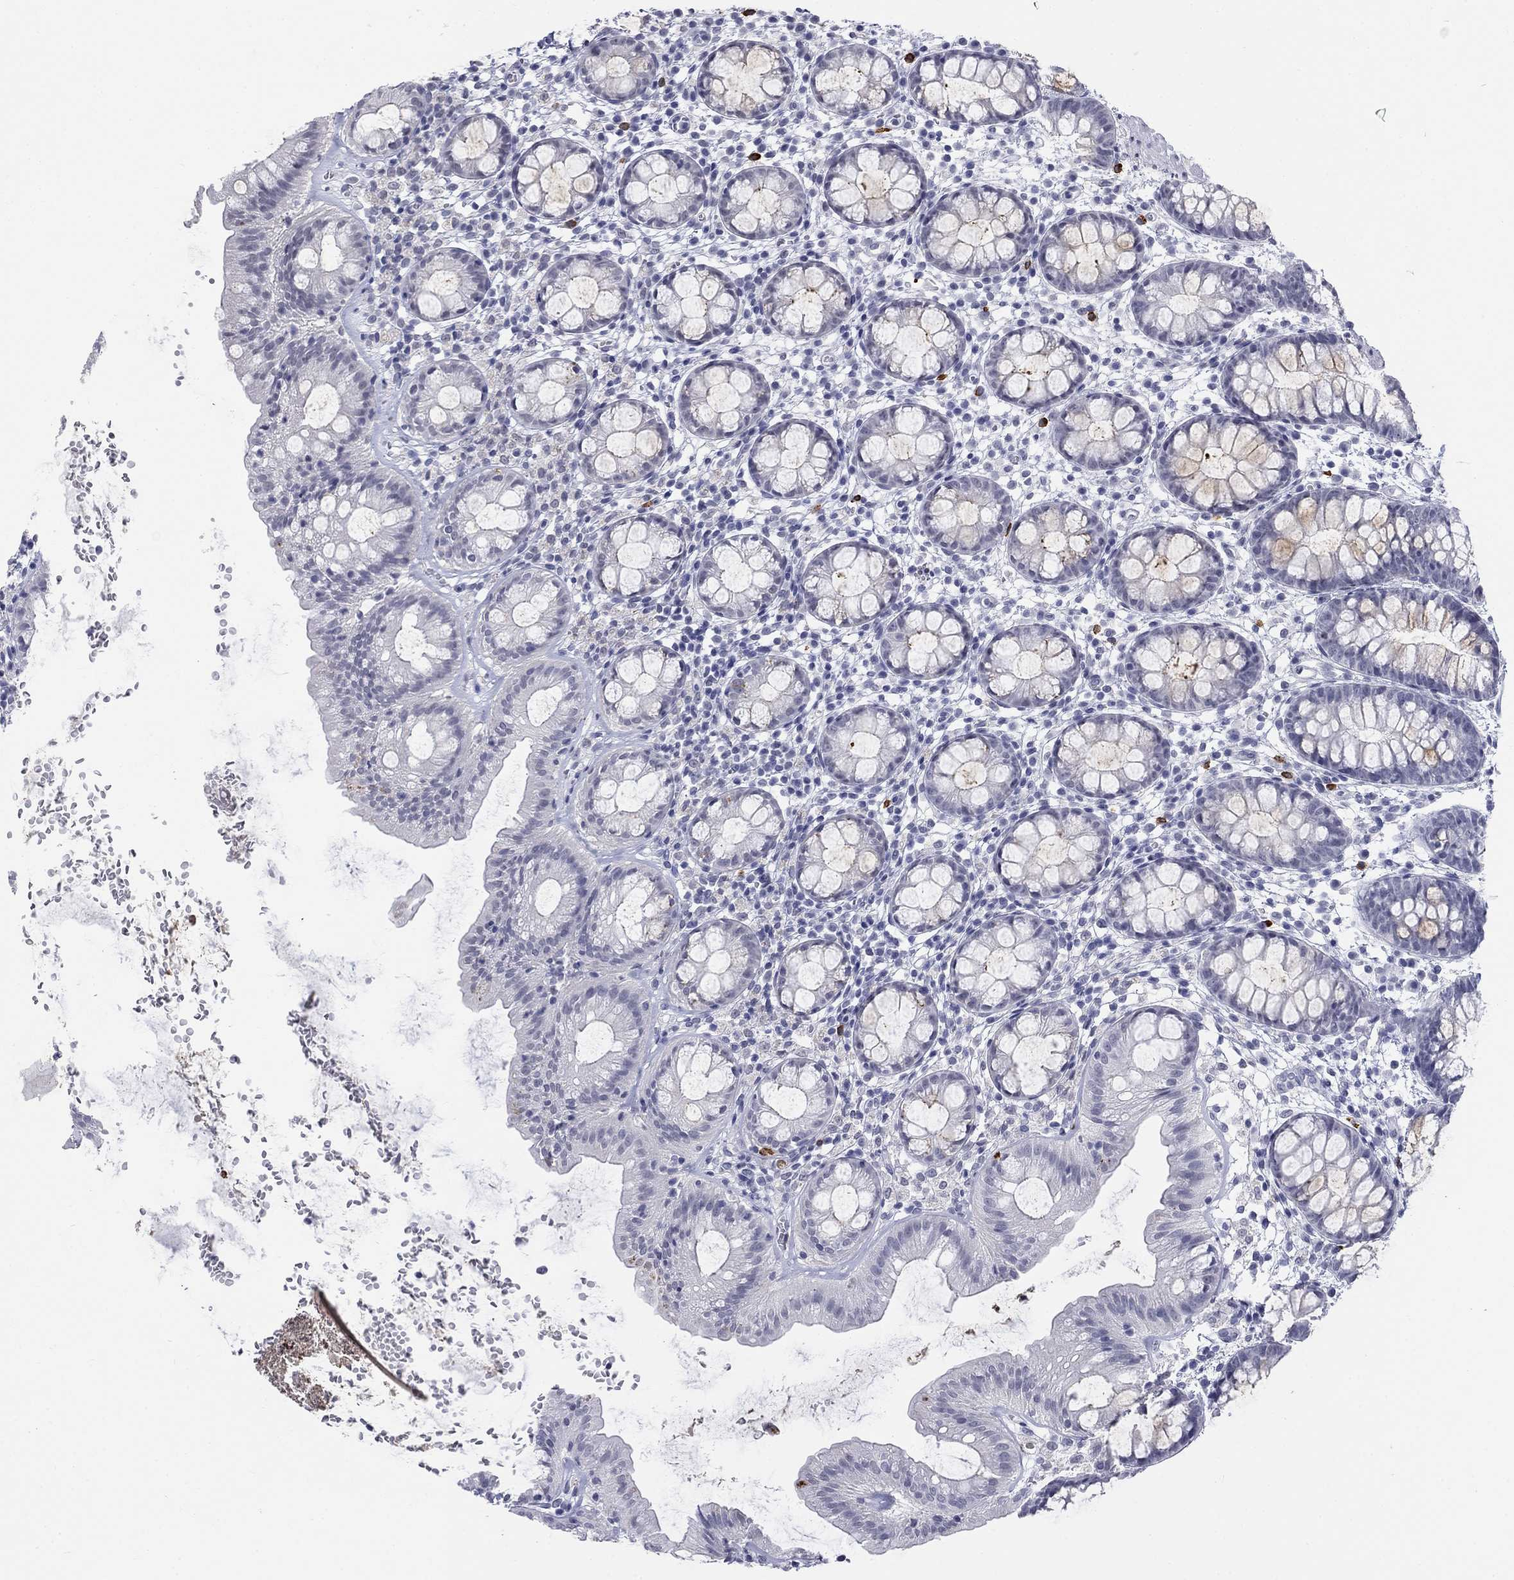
{"staining": {"intensity": "weak", "quantity": "<25%", "location": "cytoplasmic/membranous"}, "tissue": "rectum", "cell_type": "Glandular cells", "image_type": "normal", "snomed": [{"axis": "morphology", "description": "Normal tissue, NOS"}, {"axis": "topography", "description": "Rectum"}], "caption": "Rectum was stained to show a protein in brown. There is no significant positivity in glandular cells. (DAB (3,3'-diaminobenzidine) immunohistochemistry (IHC) with hematoxylin counter stain).", "gene": "ECEL1", "patient": {"sex": "male", "age": 57}}